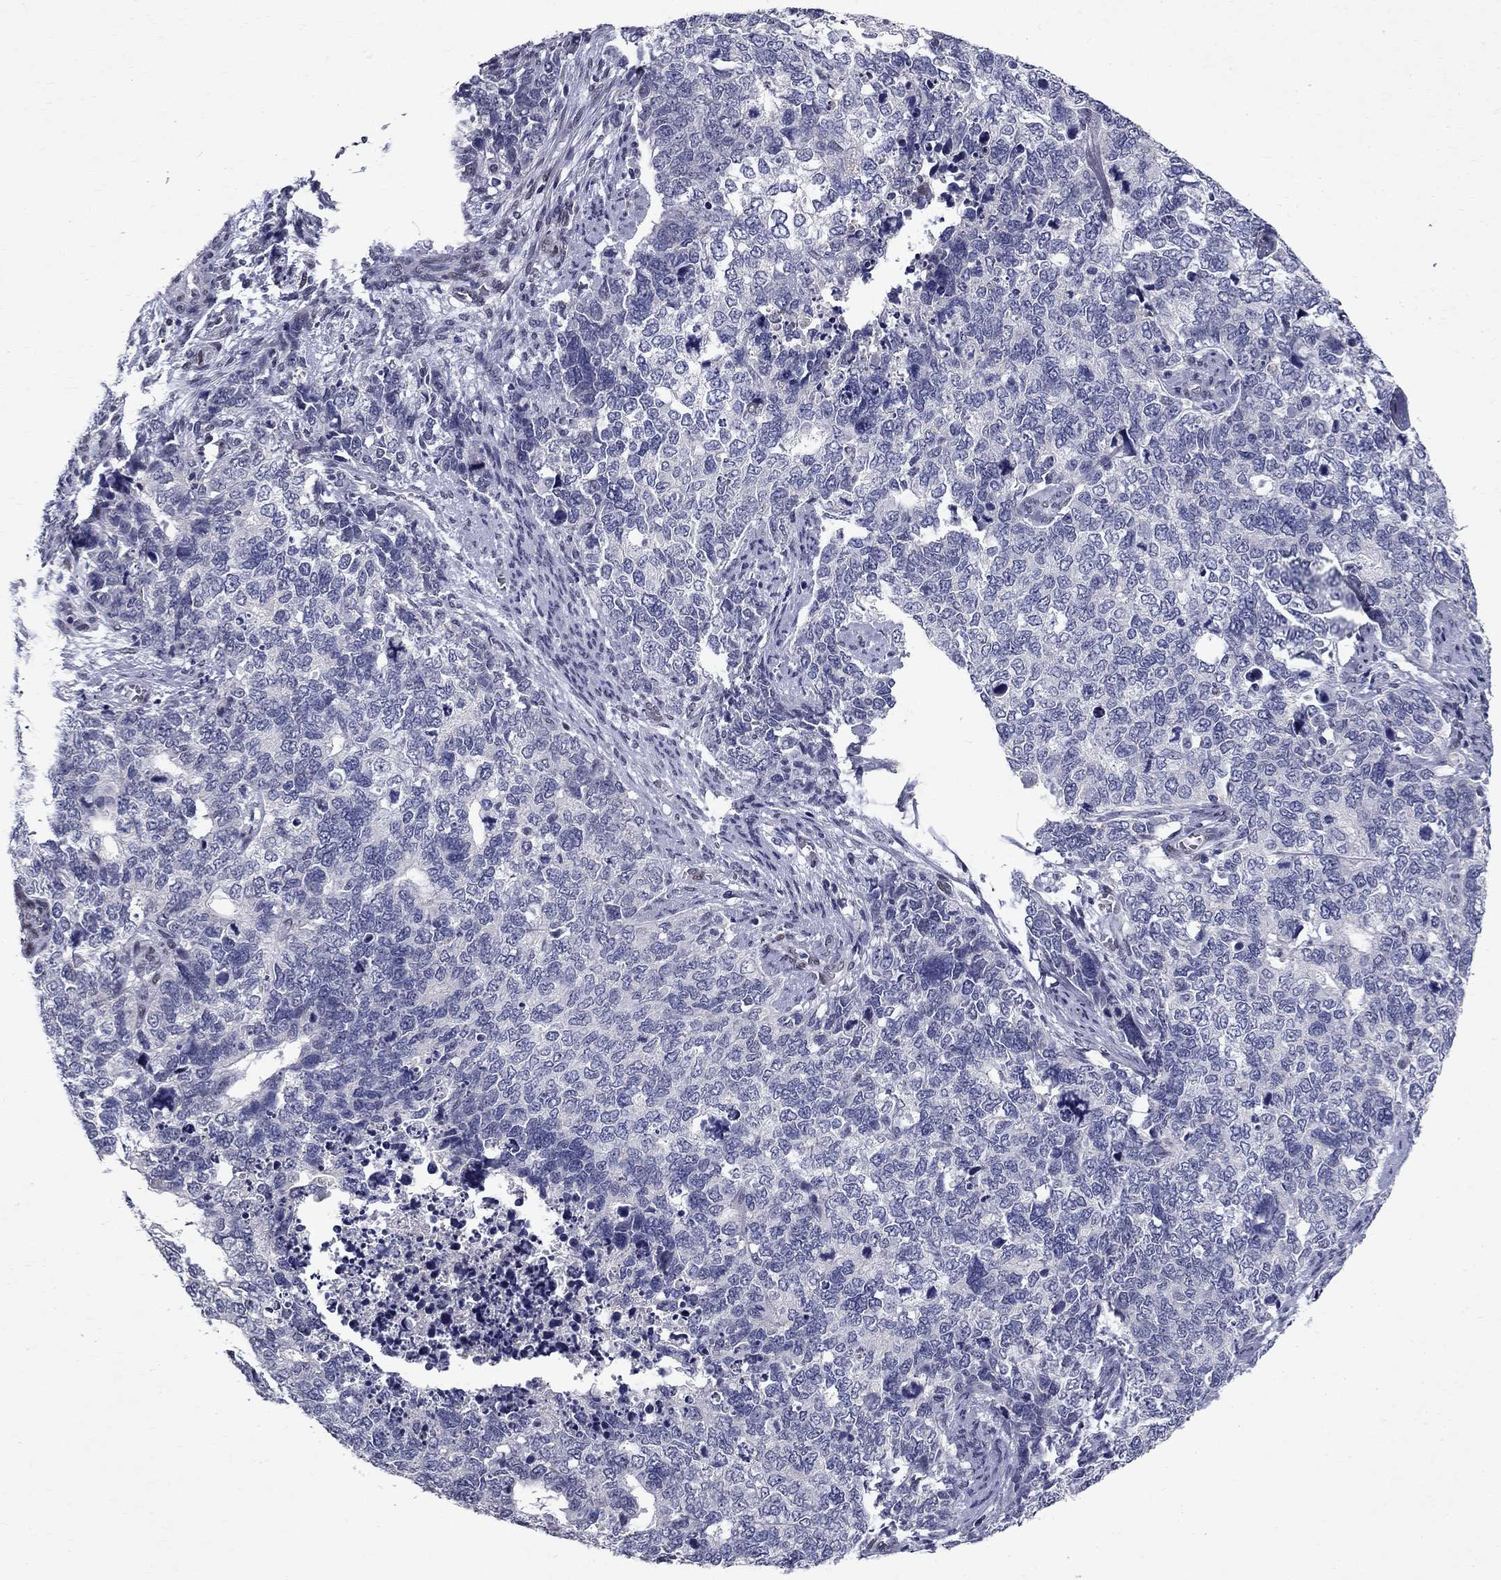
{"staining": {"intensity": "negative", "quantity": "none", "location": "none"}, "tissue": "cervical cancer", "cell_type": "Tumor cells", "image_type": "cancer", "snomed": [{"axis": "morphology", "description": "Squamous cell carcinoma, NOS"}, {"axis": "topography", "description": "Cervix"}], "caption": "Protein analysis of squamous cell carcinoma (cervical) displays no significant expression in tumor cells.", "gene": "RBFOX1", "patient": {"sex": "female", "age": 63}}